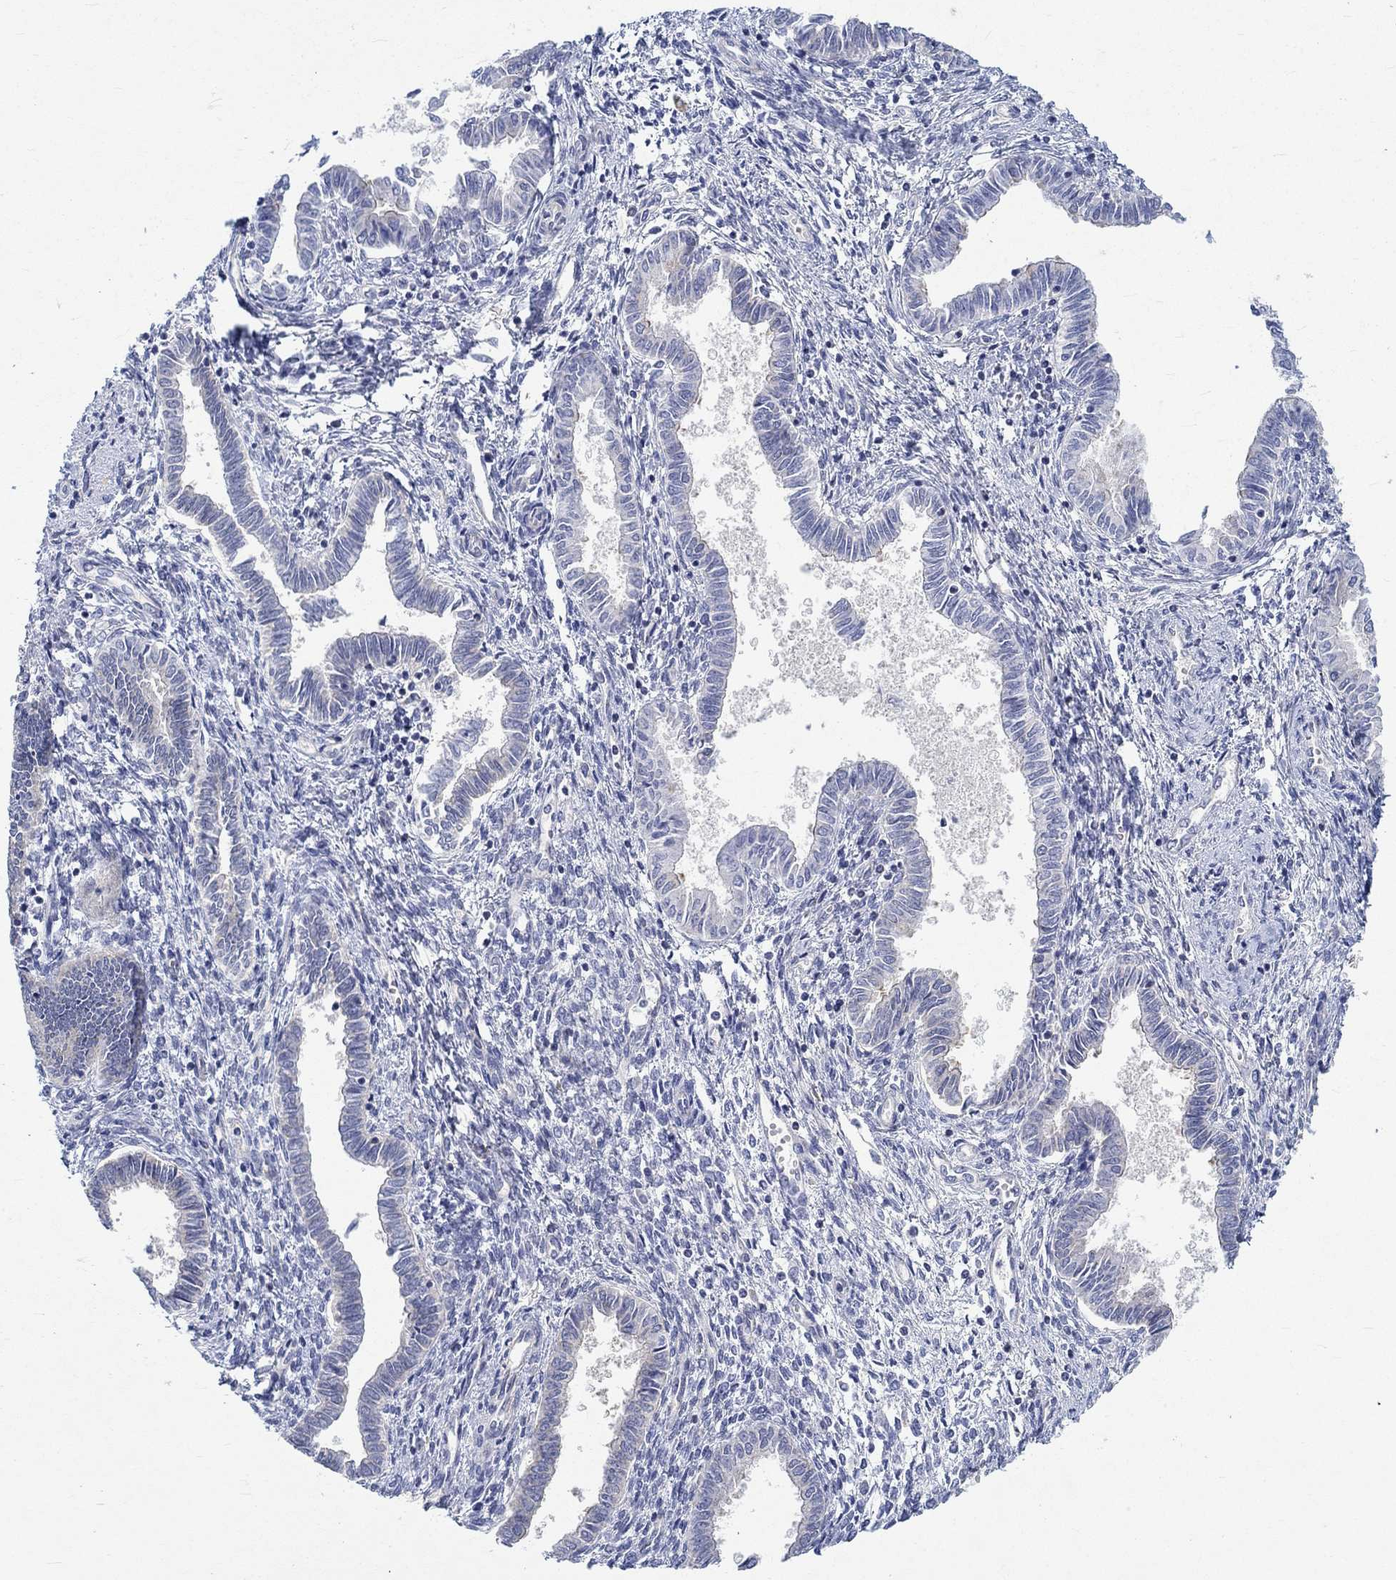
{"staining": {"intensity": "negative", "quantity": "none", "location": "none"}, "tissue": "cervical cancer", "cell_type": "Tumor cells", "image_type": "cancer", "snomed": [{"axis": "morphology", "description": "Adenocarcinoma, NOS"}, {"axis": "topography", "description": "Cervix"}], "caption": "High power microscopy histopathology image of an immunohistochemistry micrograph of cervical cancer (adenocarcinoma), revealing no significant positivity in tumor cells. (Brightfield microscopy of DAB (3,3'-diaminobenzidine) immunohistochemistry at high magnification).", "gene": "NAV3", "patient": {"sex": "female", "age": 42}}